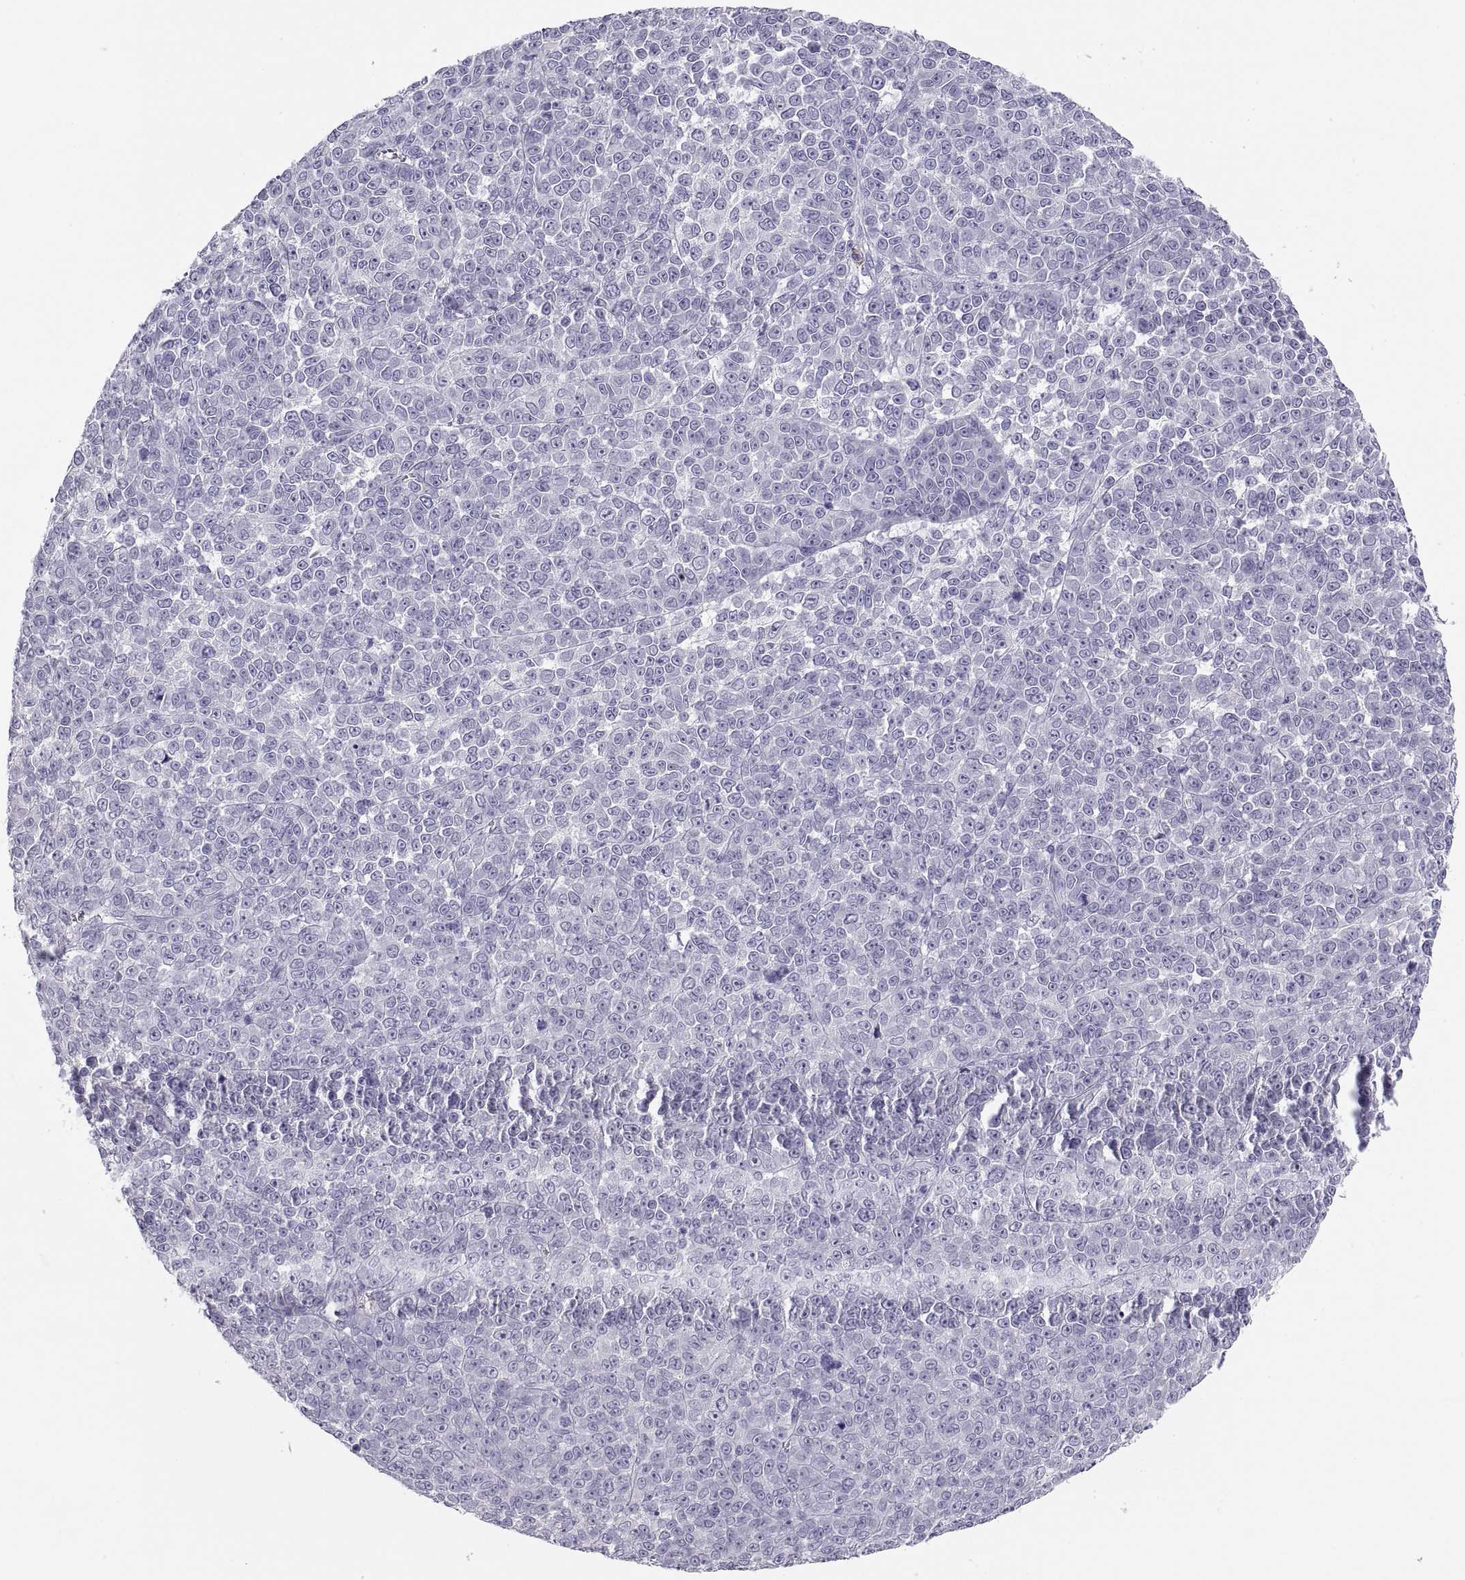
{"staining": {"intensity": "negative", "quantity": "none", "location": "none"}, "tissue": "melanoma", "cell_type": "Tumor cells", "image_type": "cancer", "snomed": [{"axis": "morphology", "description": "Malignant melanoma, NOS"}, {"axis": "topography", "description": "Skin"}], "caption": "Immunohistochemical staining of malignant melanoma demonstrates no significant positivity in tumor cells.", "gene": "MAGEB2", "patient": {"sex": "female", "age": 95}}